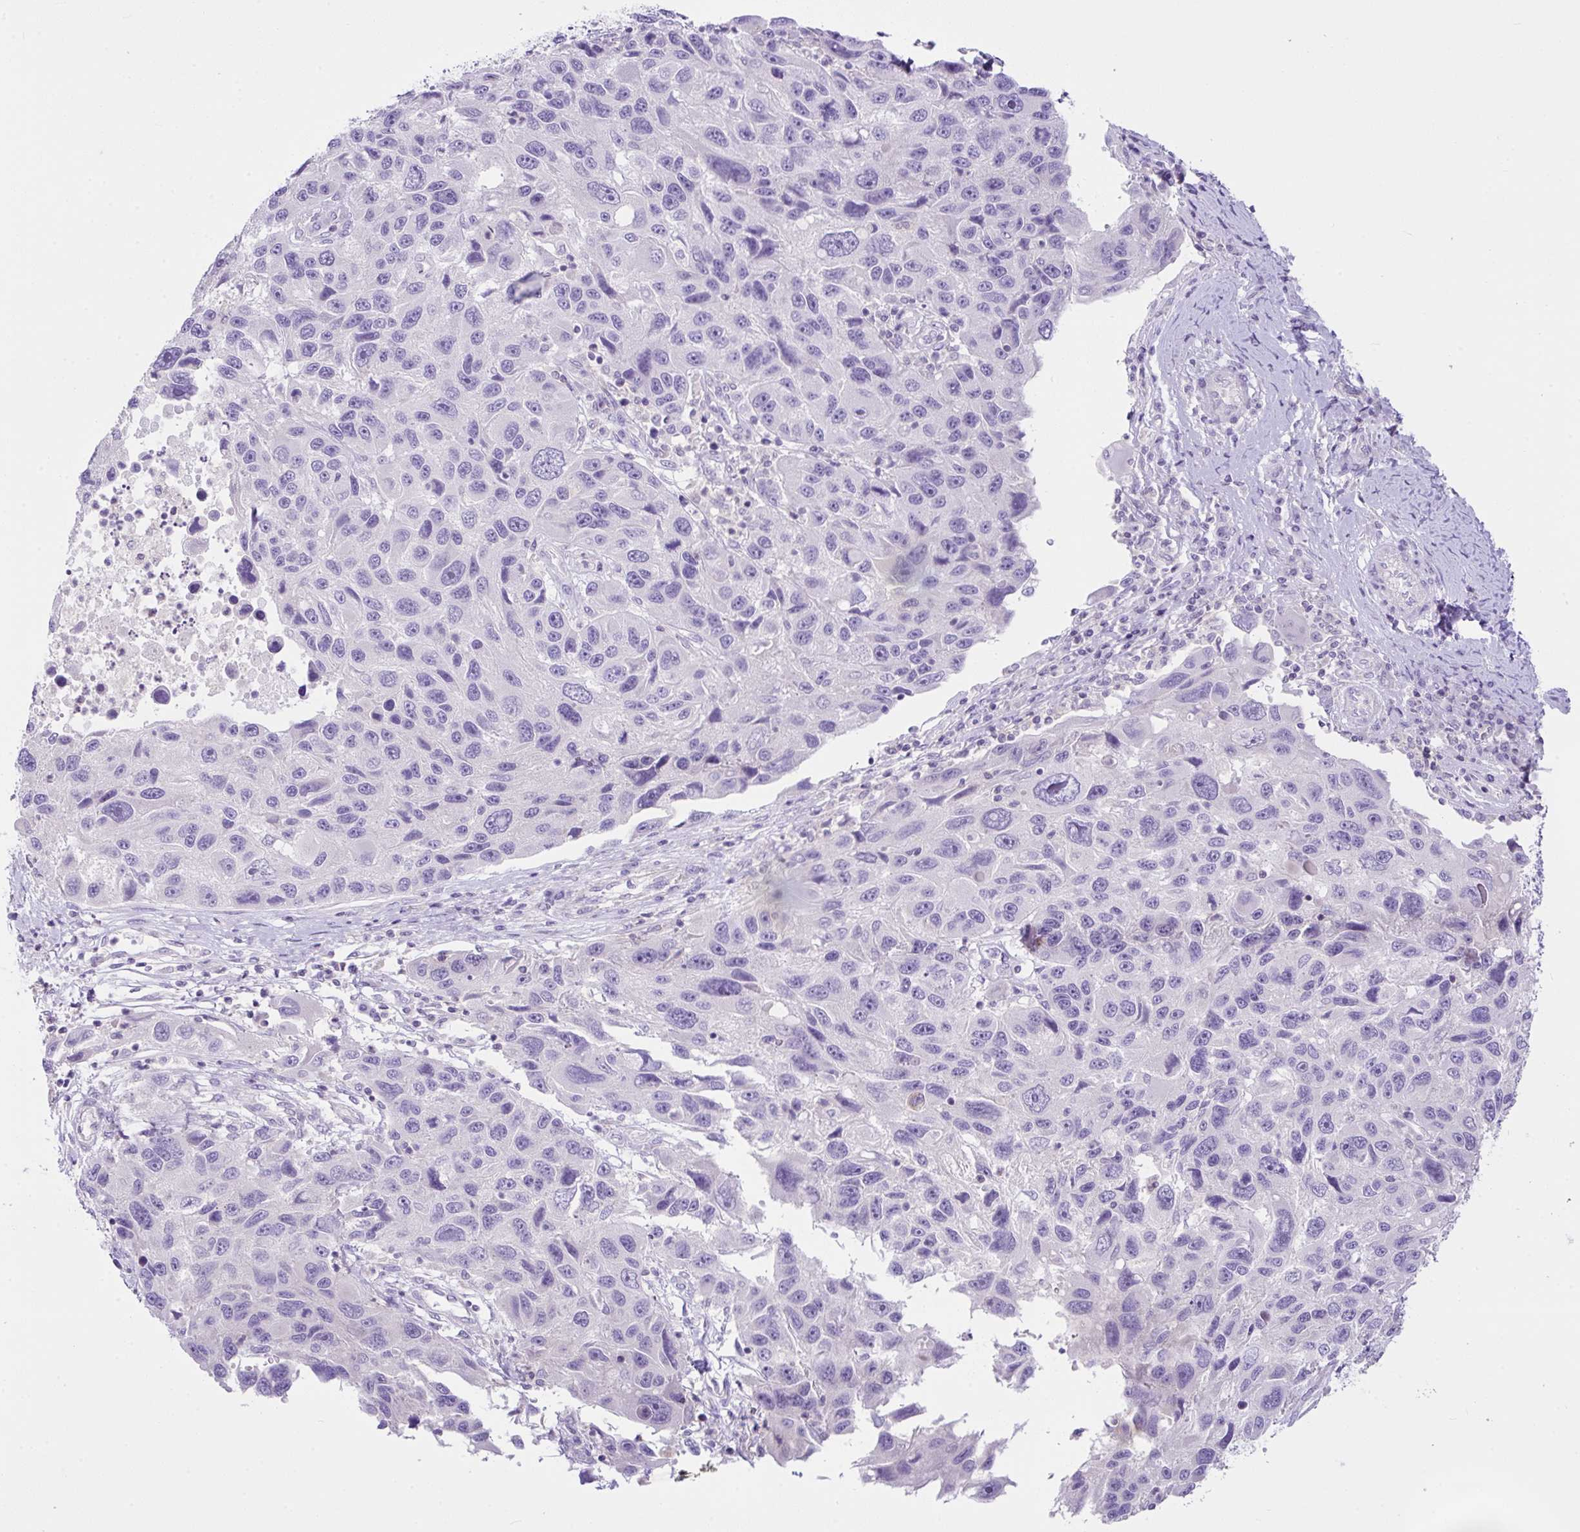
{"staining": {"intensity": "negative", "quantity": "none", "location": "none"}, "tissue": "melanoma", "cell_type": "Tumor cells", "image_type": "cancer", "snomed": [{"axis": "morphology", "description": "Malignant melanoma, NOS"}, {"axis": "topography", "description": "Skin"}], "caption": "This is an immunohistochemistry (IHC) histopathology image of malignant melanoma. There is no positivity in tumor cells.", "gene": "D2HGDH", "patient": {"sex": "male", "age": 53}}